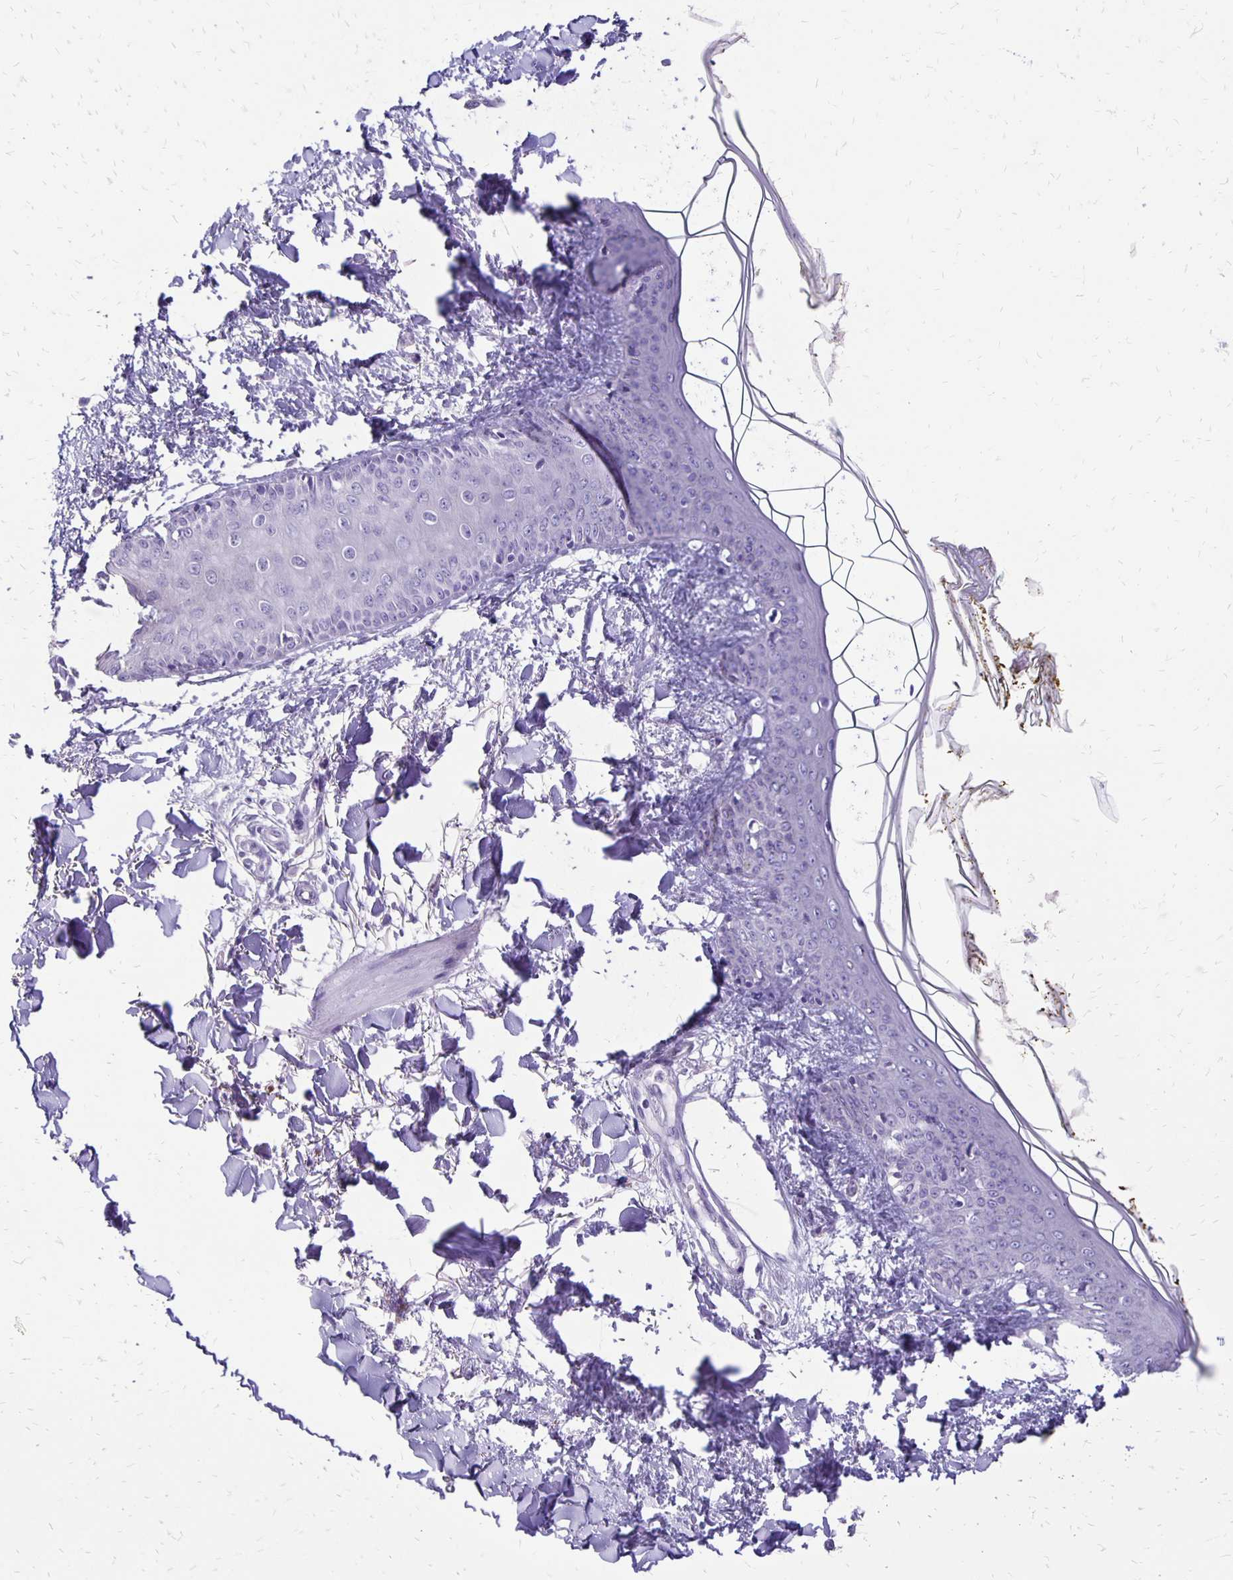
{"staining": {"intensity": "negative", "quantity": "none", "location": "none"}, "tissue": "skin", "cell_type": "Fibroblasts", "image_type": "normal", "snomed": [{"axis": "morphology", "description": "Normal tissue, NOS"}, {"axis": "topography", "description": "Skin"}], "caption": "Unremarkable skin was stained to show a protein in brown. There is no significant expression in fibroblasts. (Brightfield microscopy of DAB (3,3'-diaminobenzidine) immunohistochemistry (IHC) at high magnification).", "gene": "ANKRD45", "patient": {"sex": "female", "age": 34}}